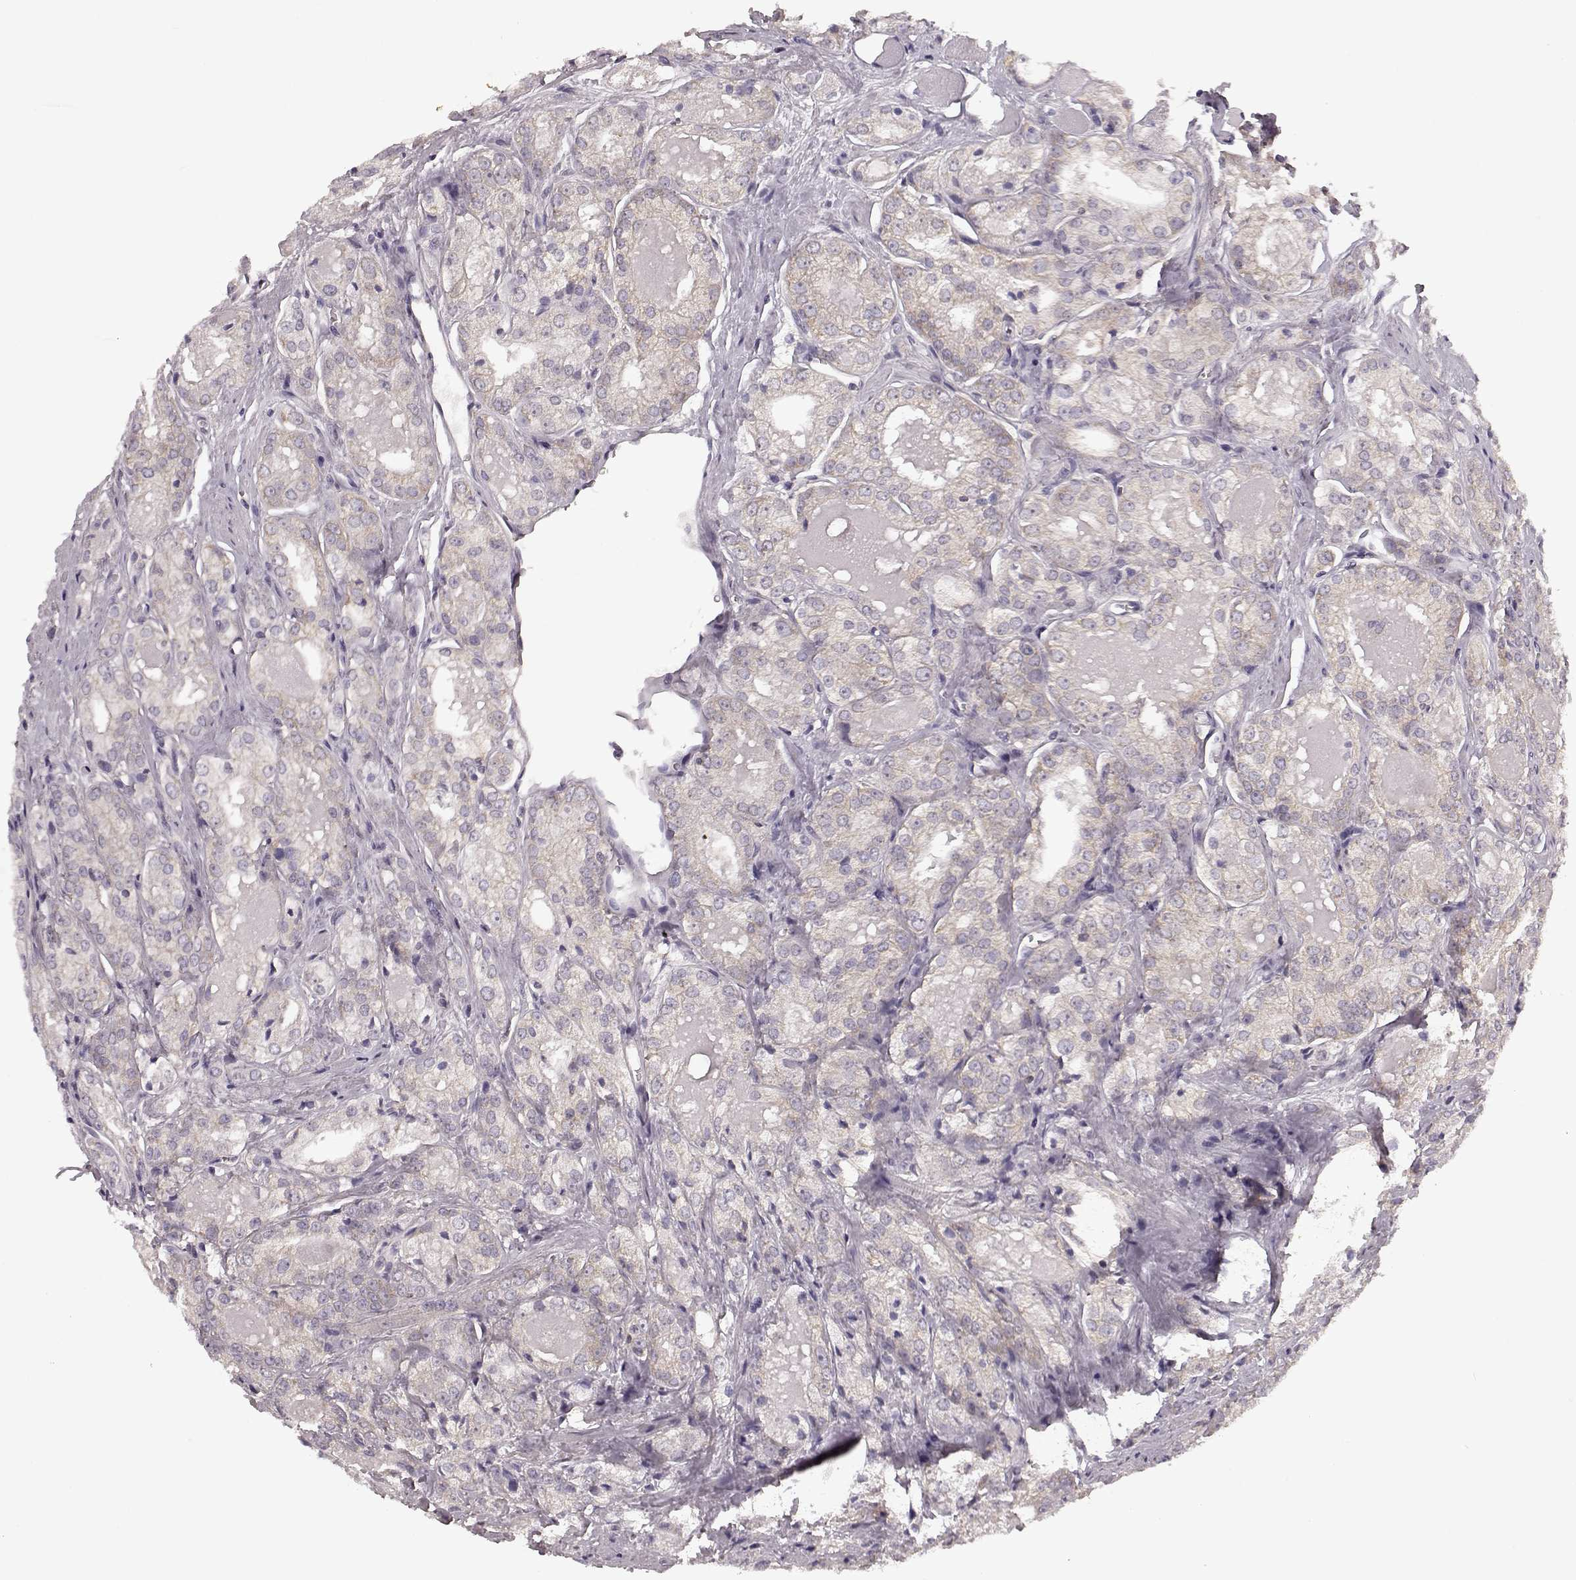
{"staining": {"intensity": "negative", "quantity": "none", "location": "none"}, "tissue": "prostate cancer", "cell_type": "Tumor cells", "image_type": "cancer", "snomed": [{"axis": "morphology", "description": "Adenocarcinoma, NOS"}, {"axis": "morphology", "description": "Adenocarcinoma, High grade"}, {"axis": "topography", "description": "Prostate"}], "caption": "Tumor cells show no significant protein staining in adenocarcinoma (prostate).", "gene": "ERBB3", "patient": {"sex": "male", "age": 70}}